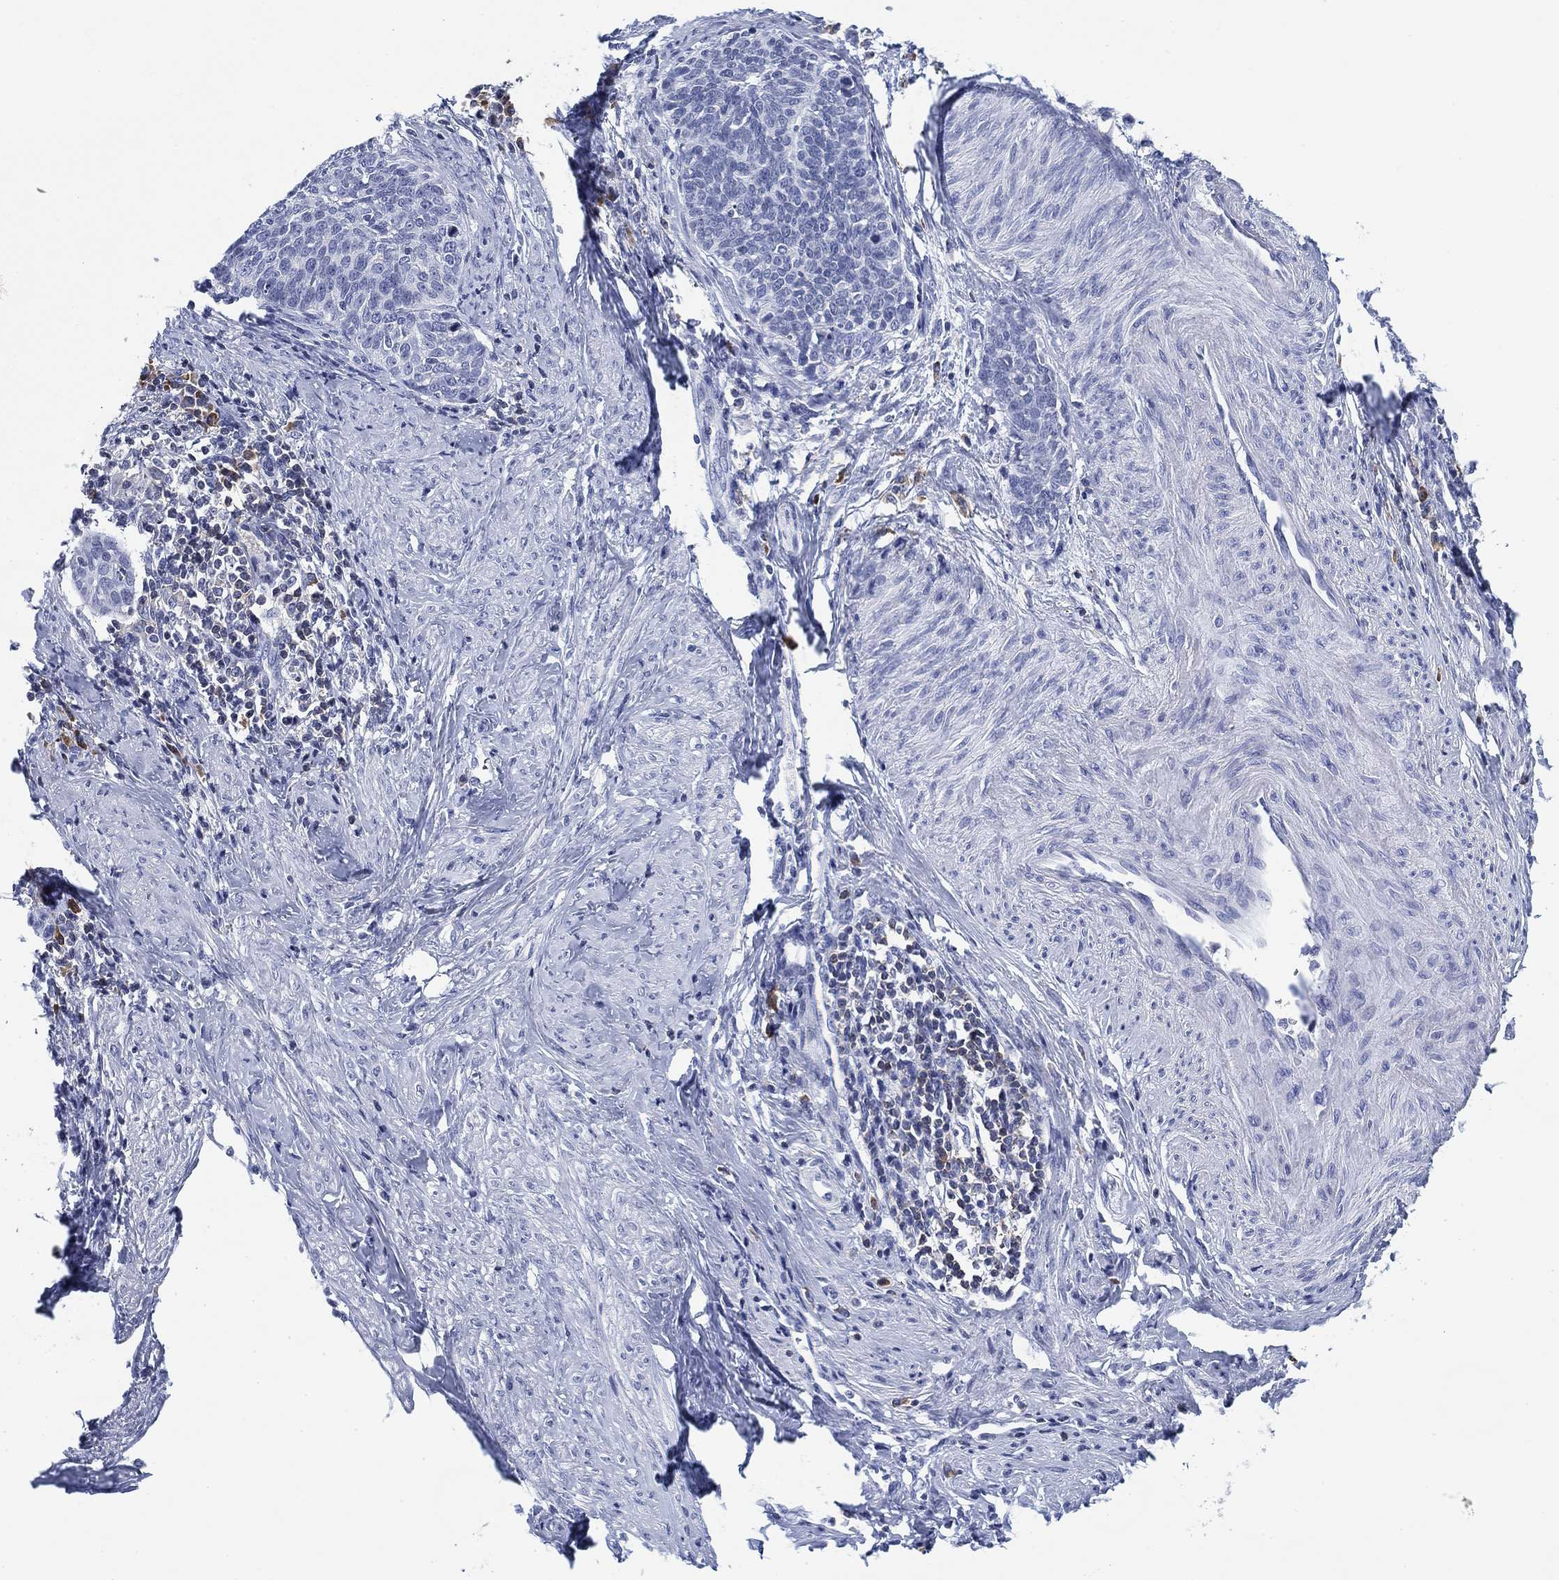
{"staining": {"intensity": "negative", "quantity": "none", "location": "none"}, "tissue": "cervical cancer", "cell_type": "Tumor cells", "image_type": "cancer", "snomed": [{"axis": "morphology", "description": "Normal tissue, NOS"}, {"axis": "morphology", "description": "Squamous cell carcinoma, NOS"}, {"axis": "topography", "description": "Cervix"}], "caption": "Immunohistochemistry (IHC) of cervical cancer (squamous cell carcinoma) demonstrates no positivity in tumor cells.", "gene": "FYB1", "patient": {"sex": "female", "age": 39}}